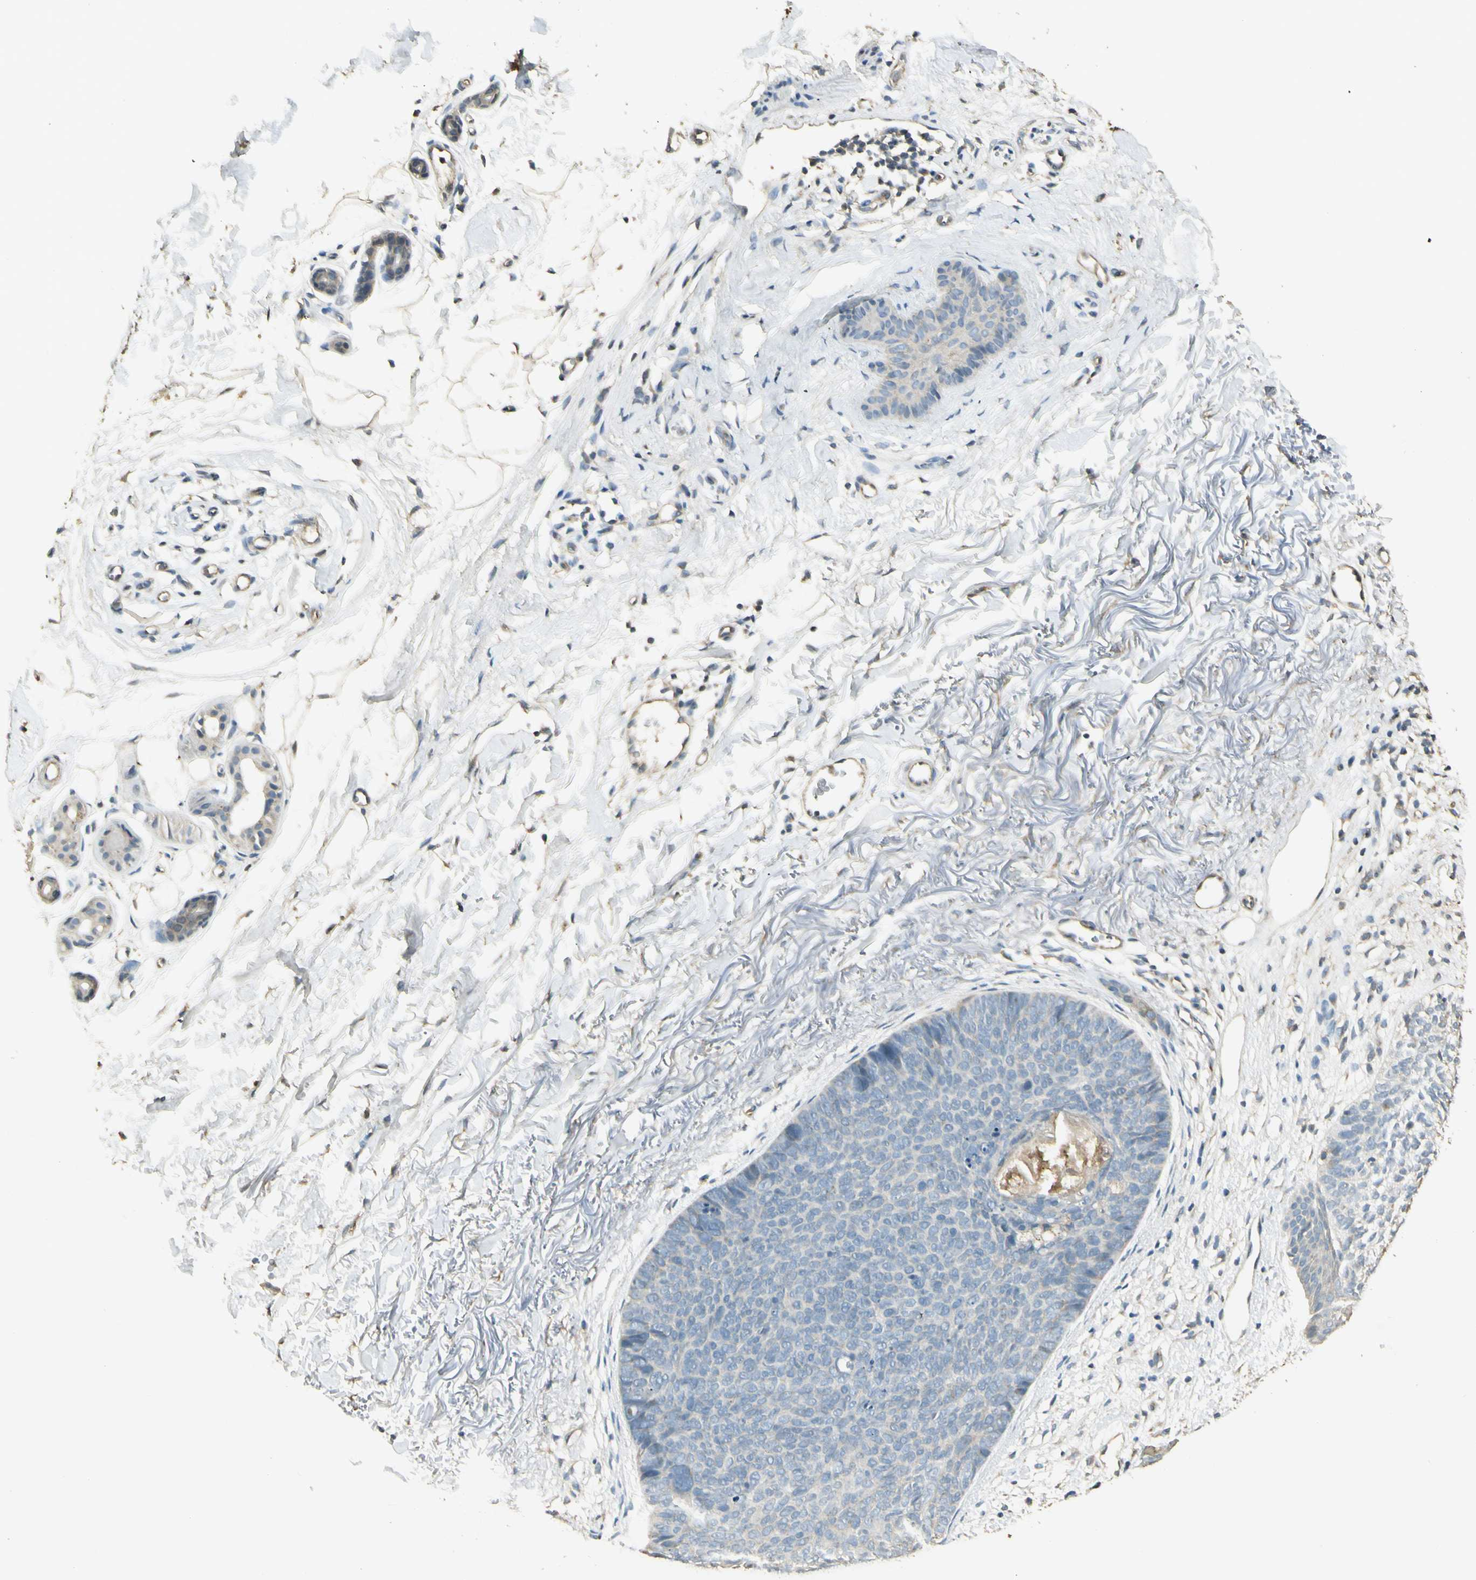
{"staining": {"intensity": "negative", "quantity": "none", "location": "none"}, "tissue": "skin cancer", "cell_type": "Tumor cells", "image_type": "cancer", "snomed": [{"axis": "morphology", "description": "Basal cell carcinoma"}, {"axis": "topography", "description": "Skin"}], "caption": "This is an immunohistochemistry image of human skin cancer (basal cell carcinoma). There is no expression in tumor cells.", "gene": "UXS1", "patient": {"sex": "female", "age": 70}}